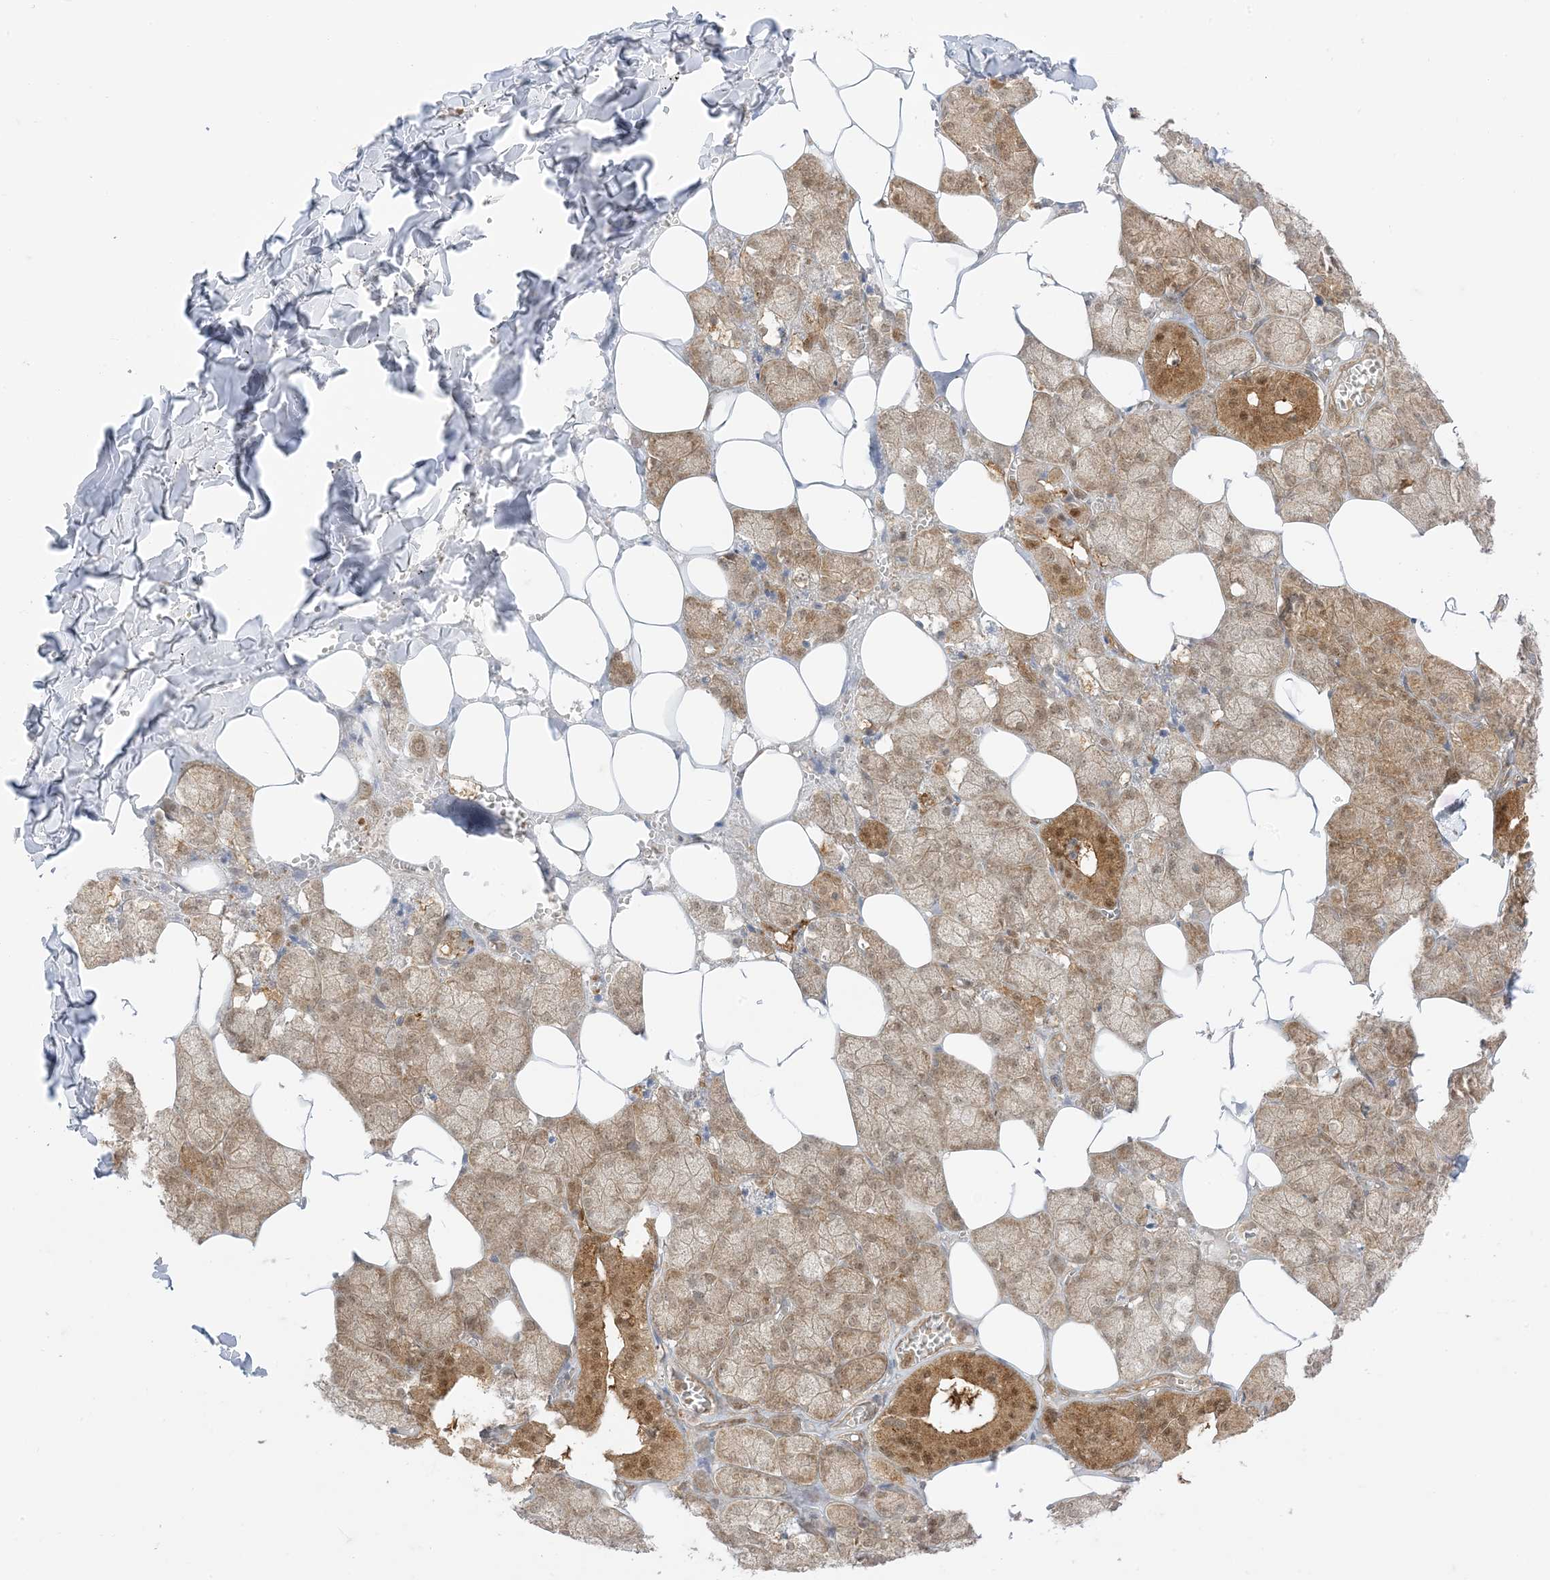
{"staining": {"intensity": "moderate", "quantity": ">75%", "location": "cytoplasmic/membranous,nuclear"}, "tissue": "salivary gland", "cell_type": "Glandular cells", "image_type": "normal", "snomed": [{"axis": "morphology", "description": "Normal tissue, NOS"}, {"axis": "topography", "description": "Salivary gland"}], "caption": "Salivary gland stained for a protein (brown) demonstrates moderate cytoplasmic/membranous,nuclear positive positivity in approximately >75% of glandular cells.", "gene": "PTPA", "patient": {"sex": "male", "age": 62}}